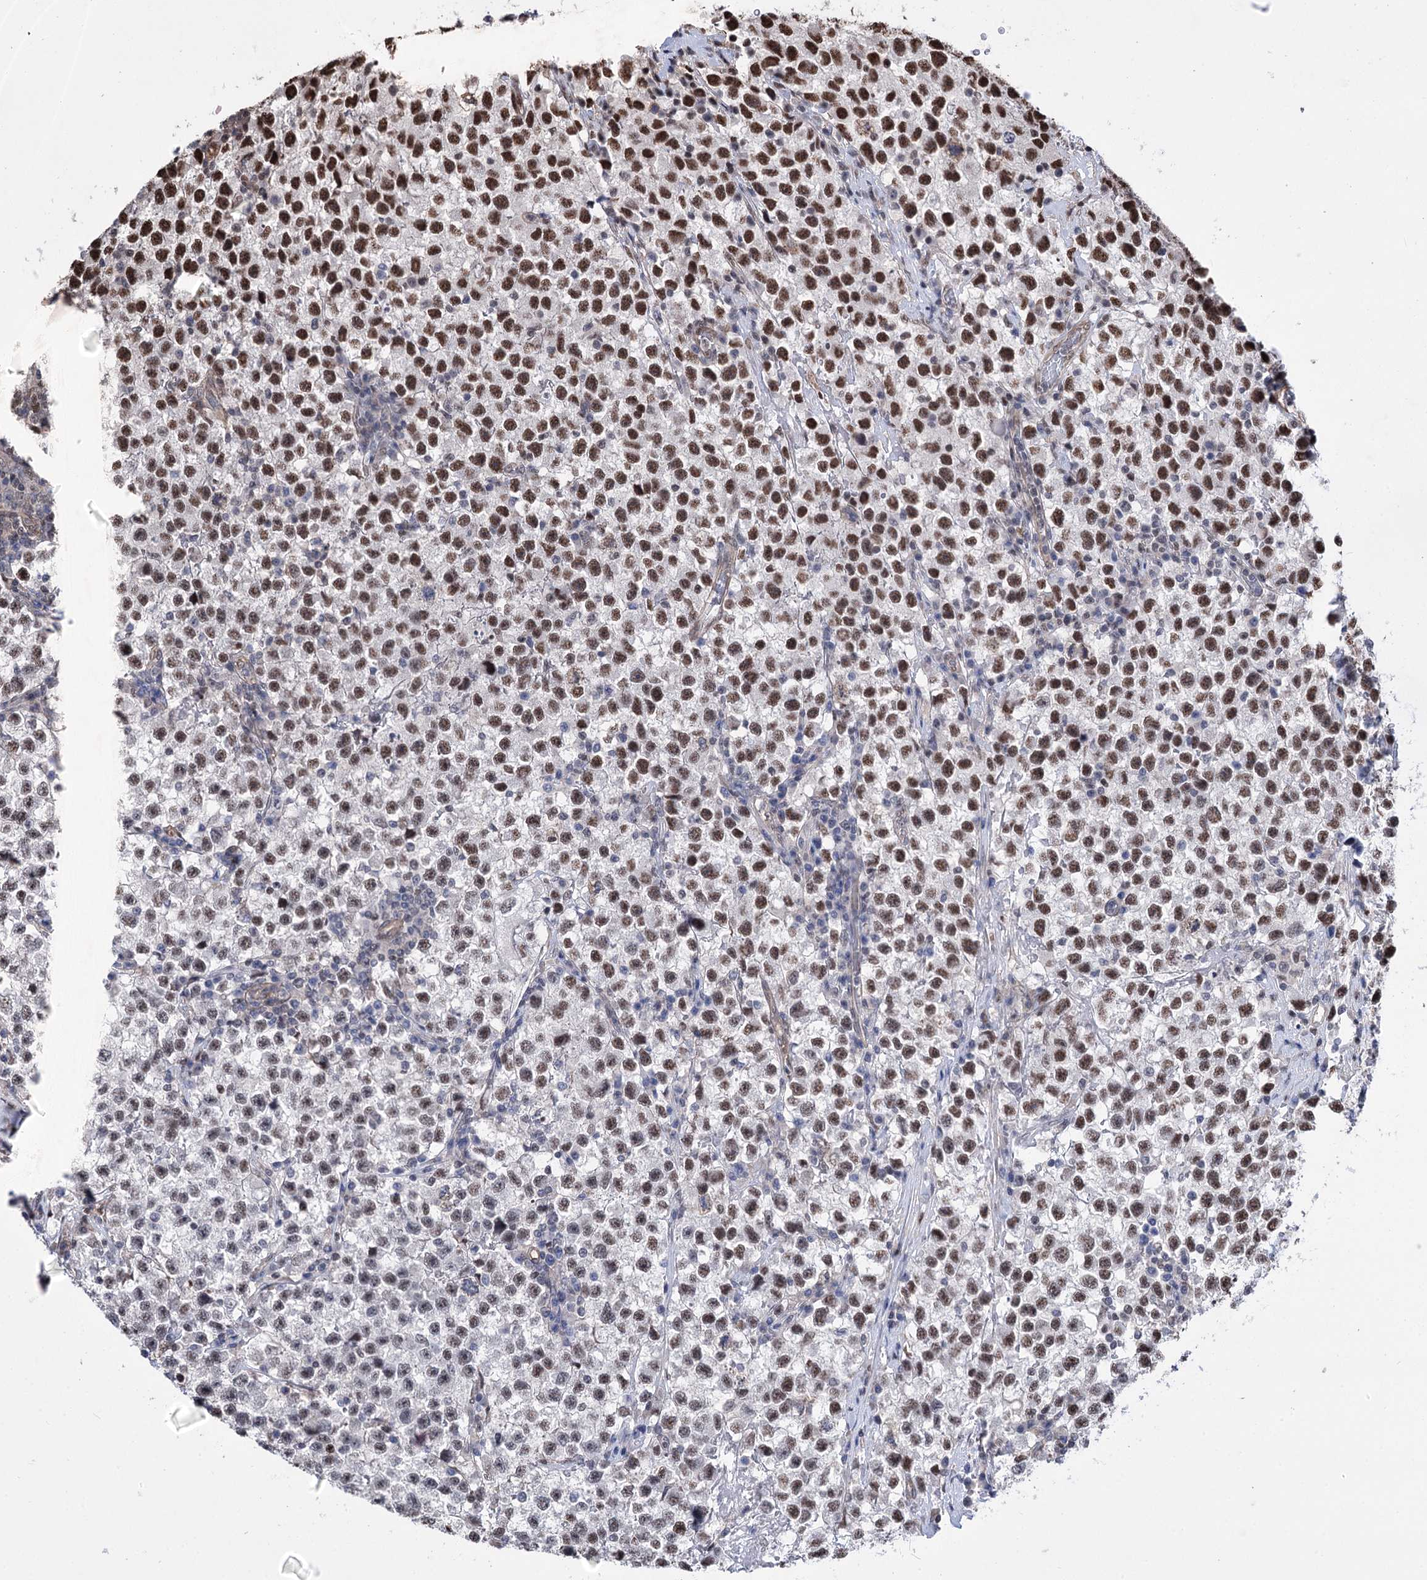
{"staining": {"intensity": "moderate", "quantity": "25%-75%", "location": "nuclear"}, "tissue": "testis cancer", "cell_type": "Tumor cells", "image_type": "cancer", "snomed": [{"axis": "morphology", "description": "Seminoma, NOS"}, {"axis": "topography", "description": "Testis"}], "caption": "Immunohistochemistry (IHC) of human testis seminoma displays medium levels of moderate nuclear expression in about 25%-75% of tumor cells.", "gene": "CHMP7", "patient": {"sex": "male", "age": 22}}